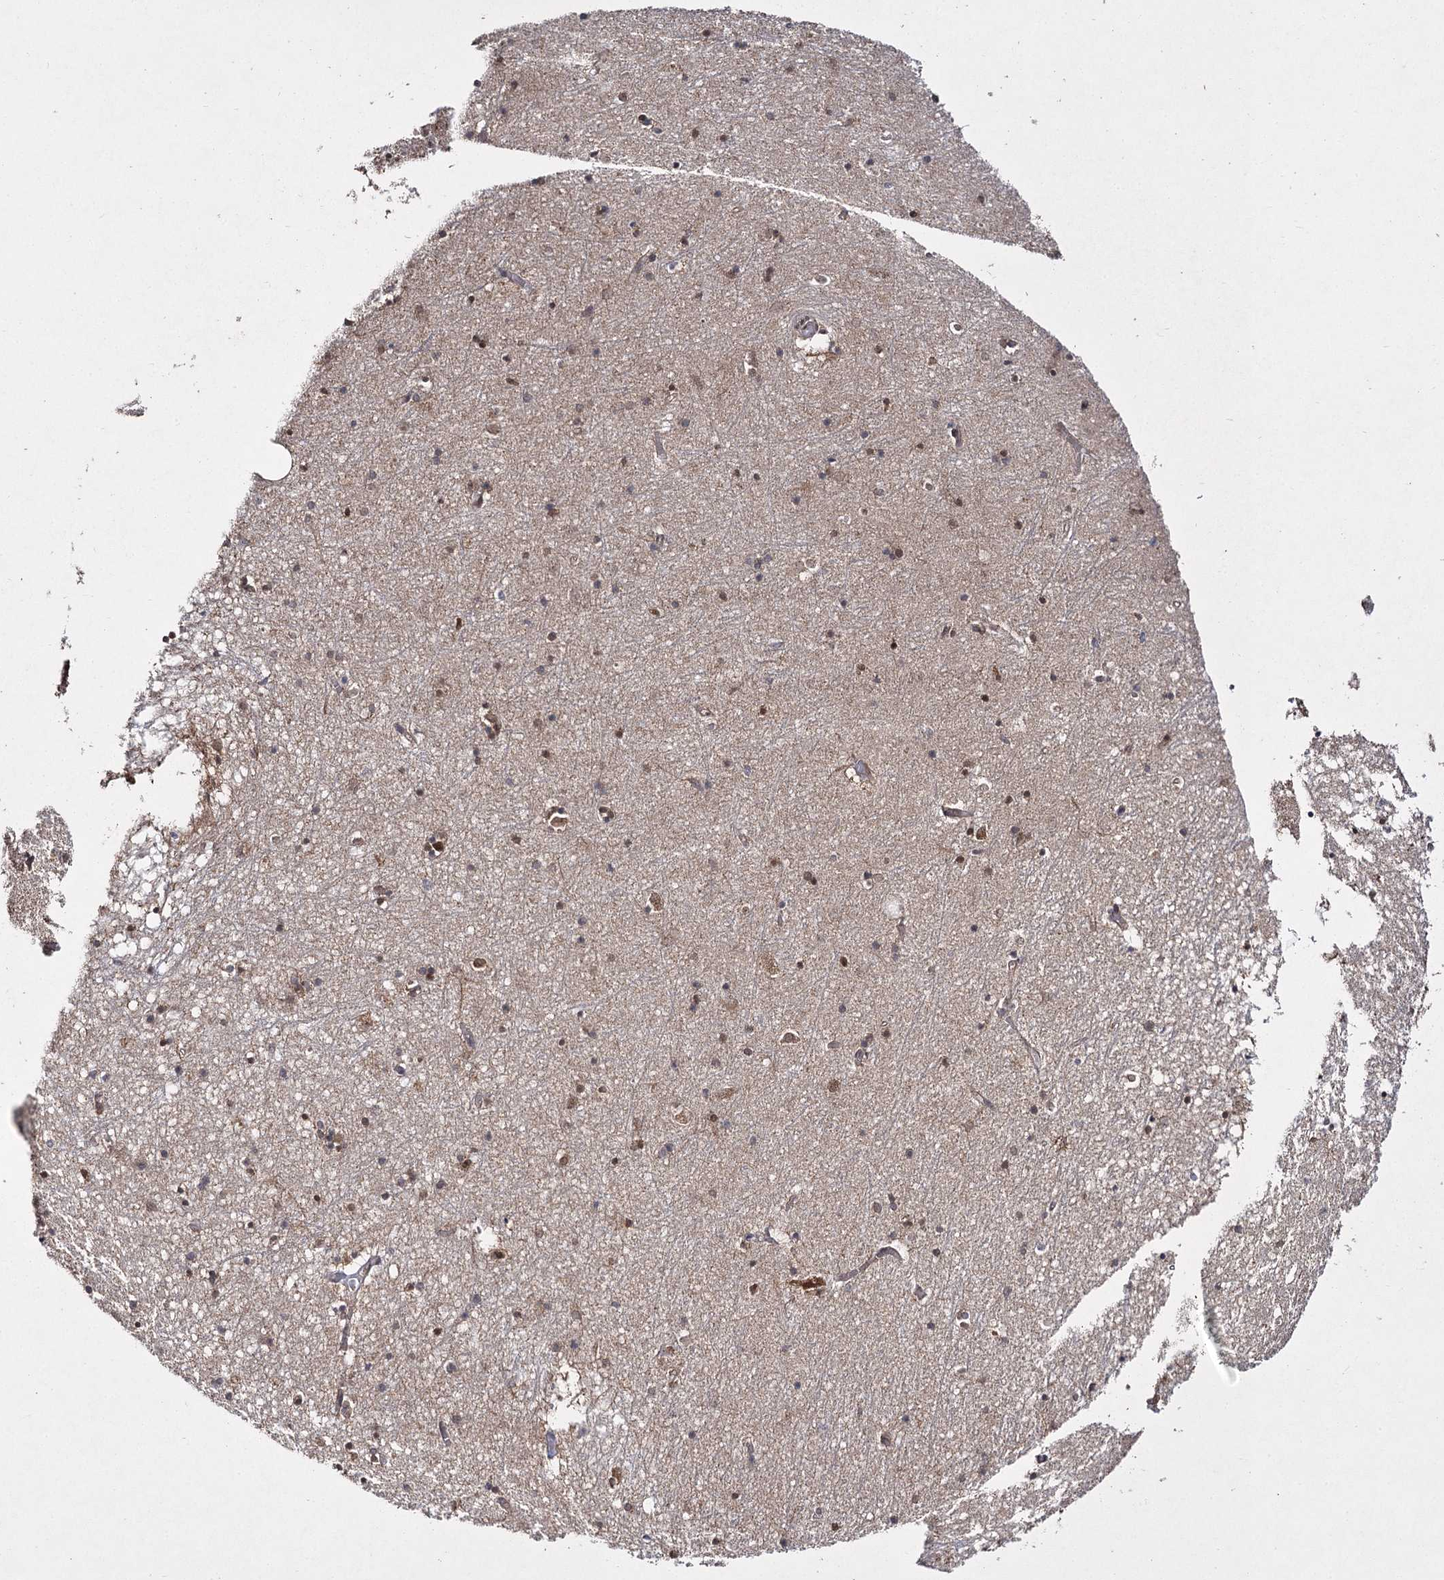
{"staining": {"intensity": "moderate", "quantity": "25%-75%", "location": "cytoplasmic/membranous,nuclear"}, "tissue": "hippocampus", "cell_type": "Glial cells", "image_type": "normal", "snomed": [{"axis": "morphology", "description": "Normal tissue, NOS"}, {"axis": "topography", "description": "Hippocampus"}], "caption": "An immunohistochemistry micrograph of normal tissue is shown. Protein staining in brown highlights moderate cytoplasmic/membranous,nuclear positivity in hippocampus within glial cells. (IHC, brightfield microscopy, high magnification).", "gene": "TRNT1", "patient": {"sex": "male", "age": 70}}